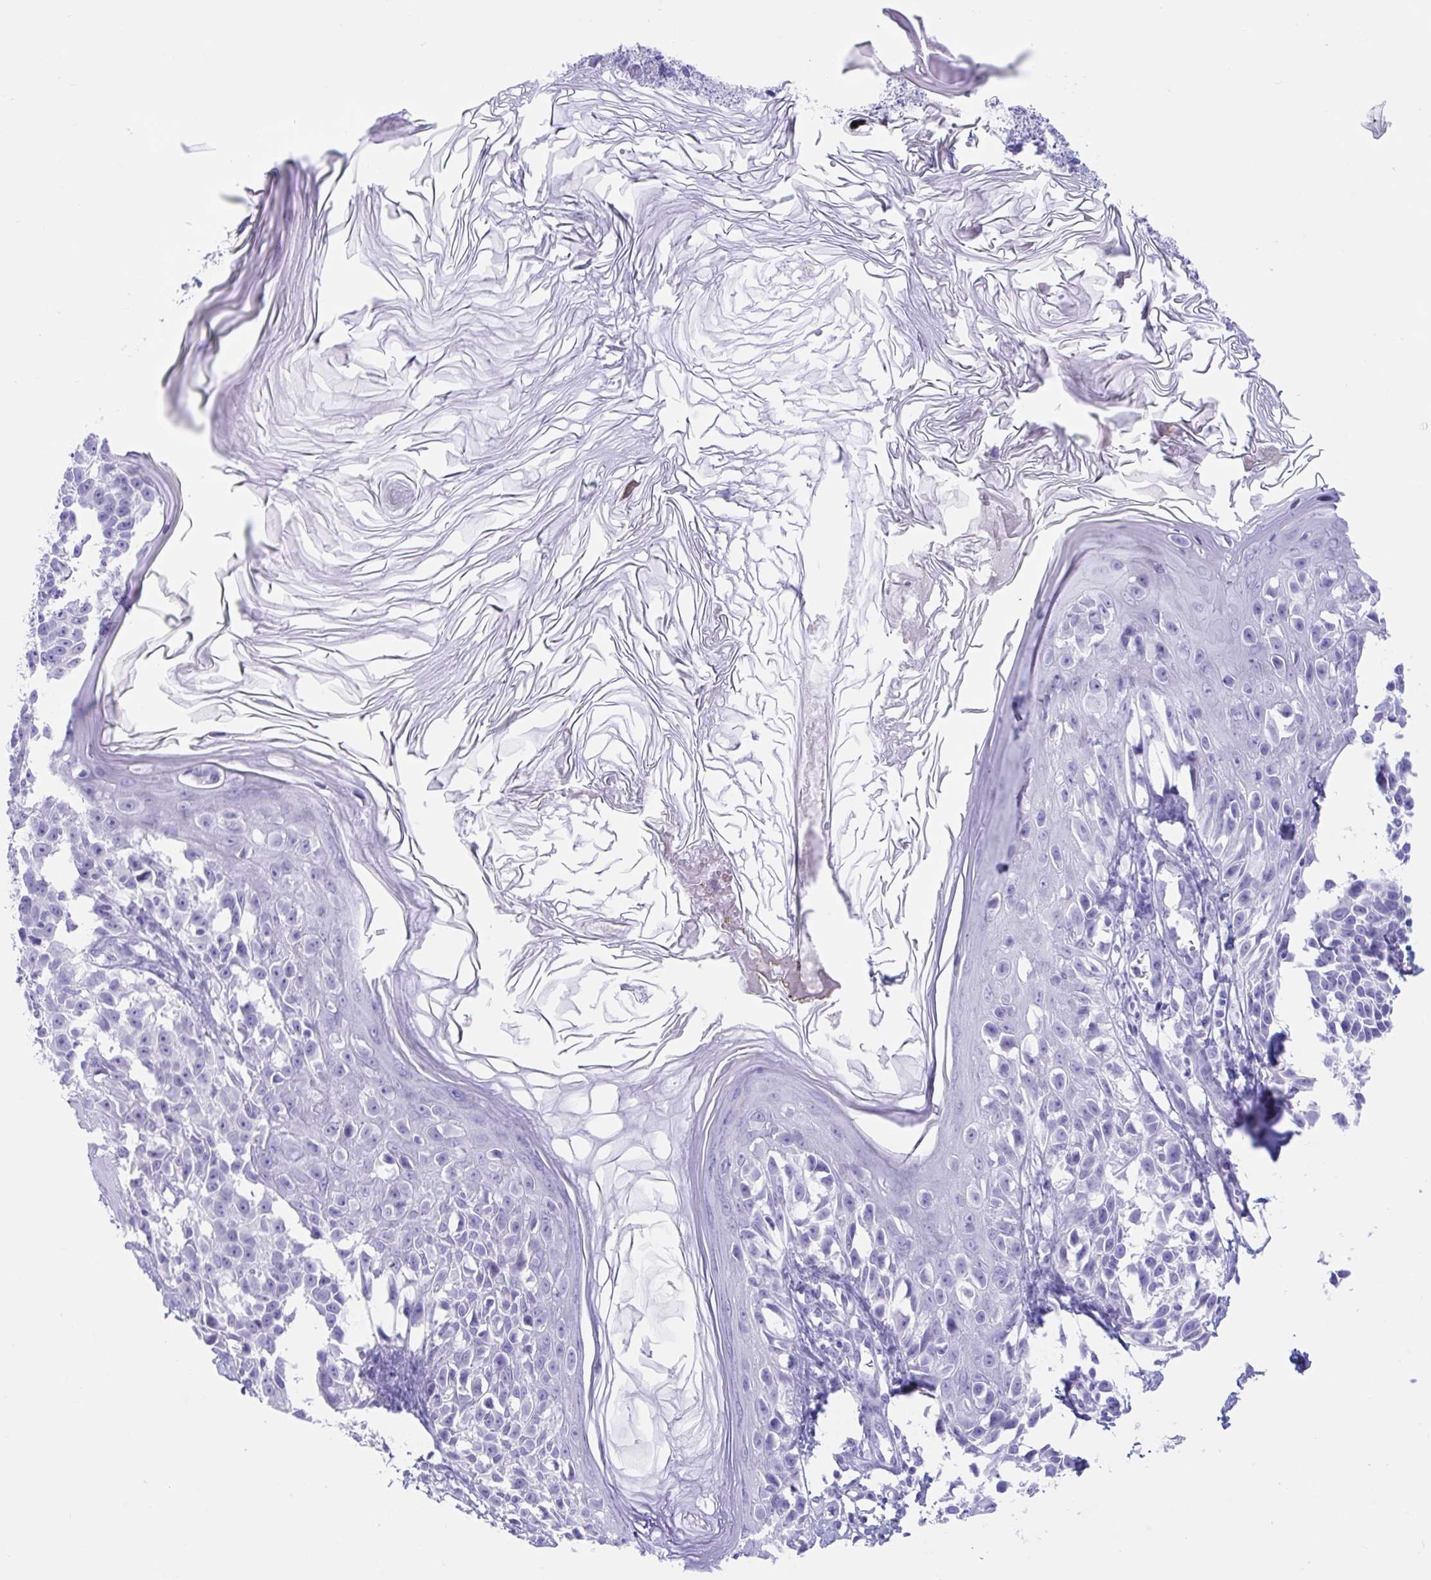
{"staining": {"intensity": "negative", "quantity": "none", "location": "none"}, "tissue": "melanoma", "cell_type": "Tumor cells", "image_type": "cancer", "snomed": [{"axis": "morphology", "description": "Malignant melanoma, NOS"}, {"axis": "topography", "description": "Skin"}], "caption": "Tumor cells show no significant positivity in malignant melanoma.", "gene": "TMEM35A", "patient": {"sex": "male", "age": 73}}